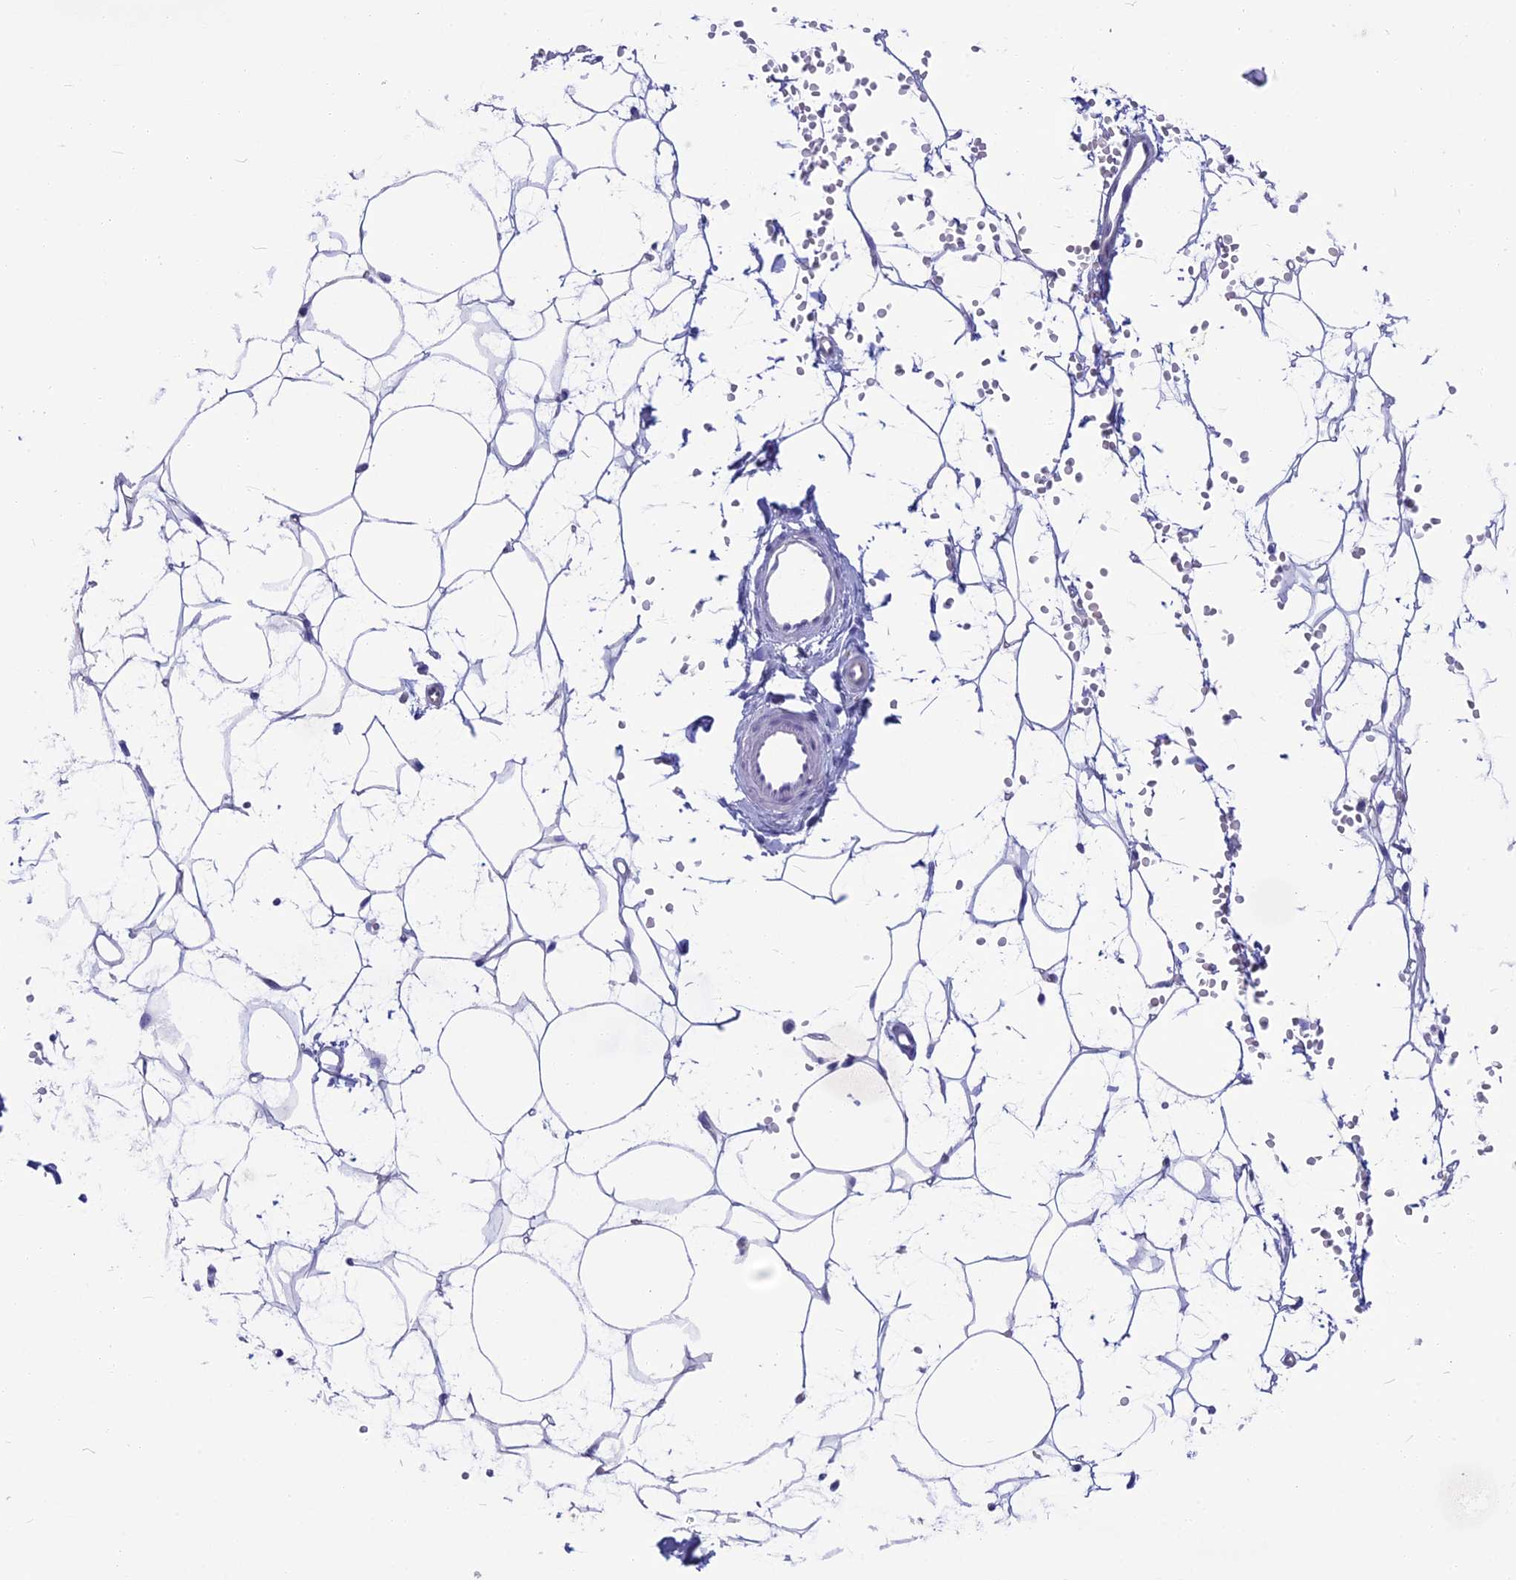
{"staining": {"intensity": "negative", "quantity": "none", "location": "none"}, "tissue": "adipose tissue", "cell_type": "Adipocytes", "image_type": "normal", "snomed": [{"axis": "morphology", "description": "Normal tissue, NOS"}, {"axis": "topography", "description": "Breast"}], "caption": "Adipocytes are negative for brown protein staining in benign adipose tissue. The staining is performed using DAB brown chromogen with nuclei counter-stained in using hematoxylin.", "gene": "SNAP91", "patient": {"sex": "female", "age": 23}}